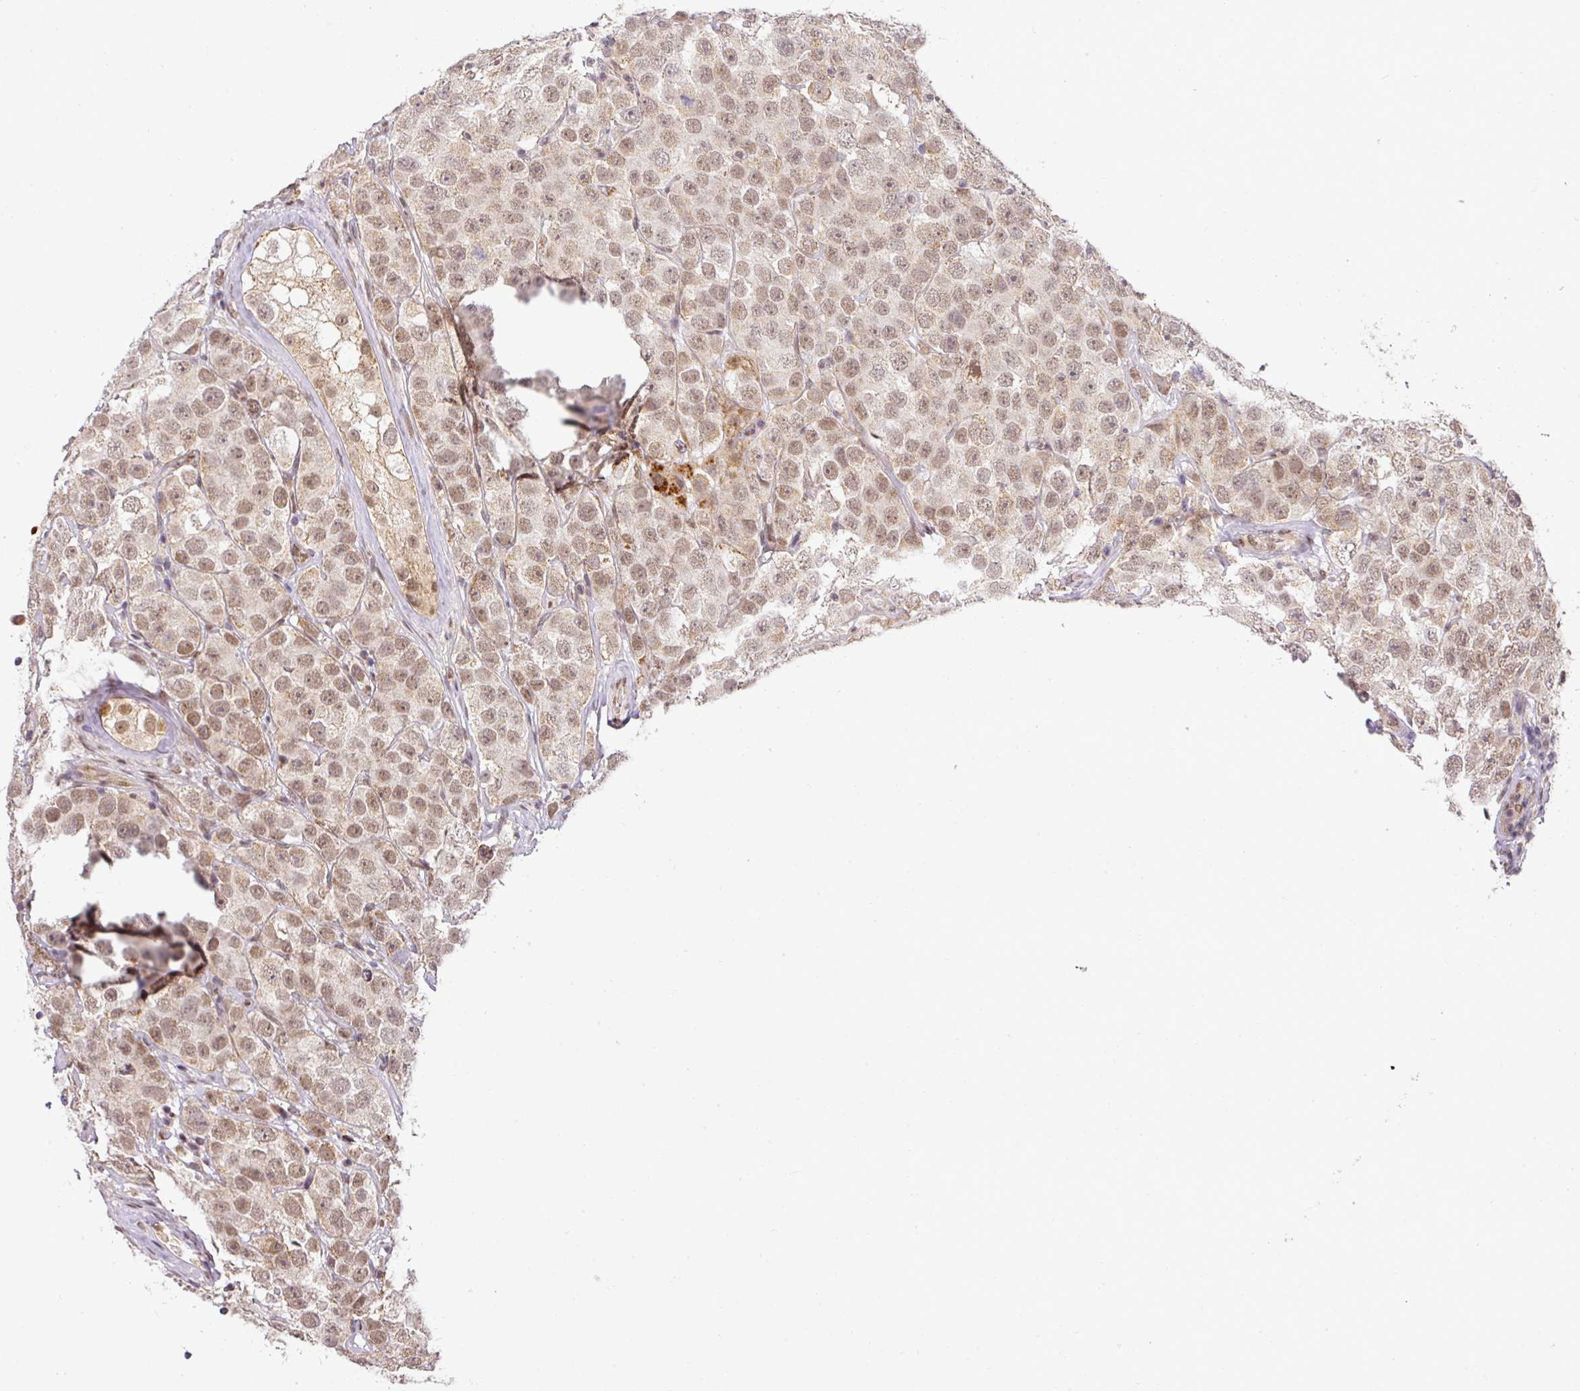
{"staining": {"intensity": "moderate", "quantity": ">75%", "location": "nuclear"}, "tissue": "testis cancer", "cell_type": "Tumor cells", "image_type": "cancer", "snomed": [{"axis": "morphology", "description": "Seminoma, NOS"}, {"axis": "topography", "description": "Testis"}], "caption": "Testis cancer (seminoma) tissue displays moderate nuclear positivity in about >75% of tumor cells Nuclei are stained in blue.", "gene": "C1orf226", "patient": {"sex": "male", "age": 28}}